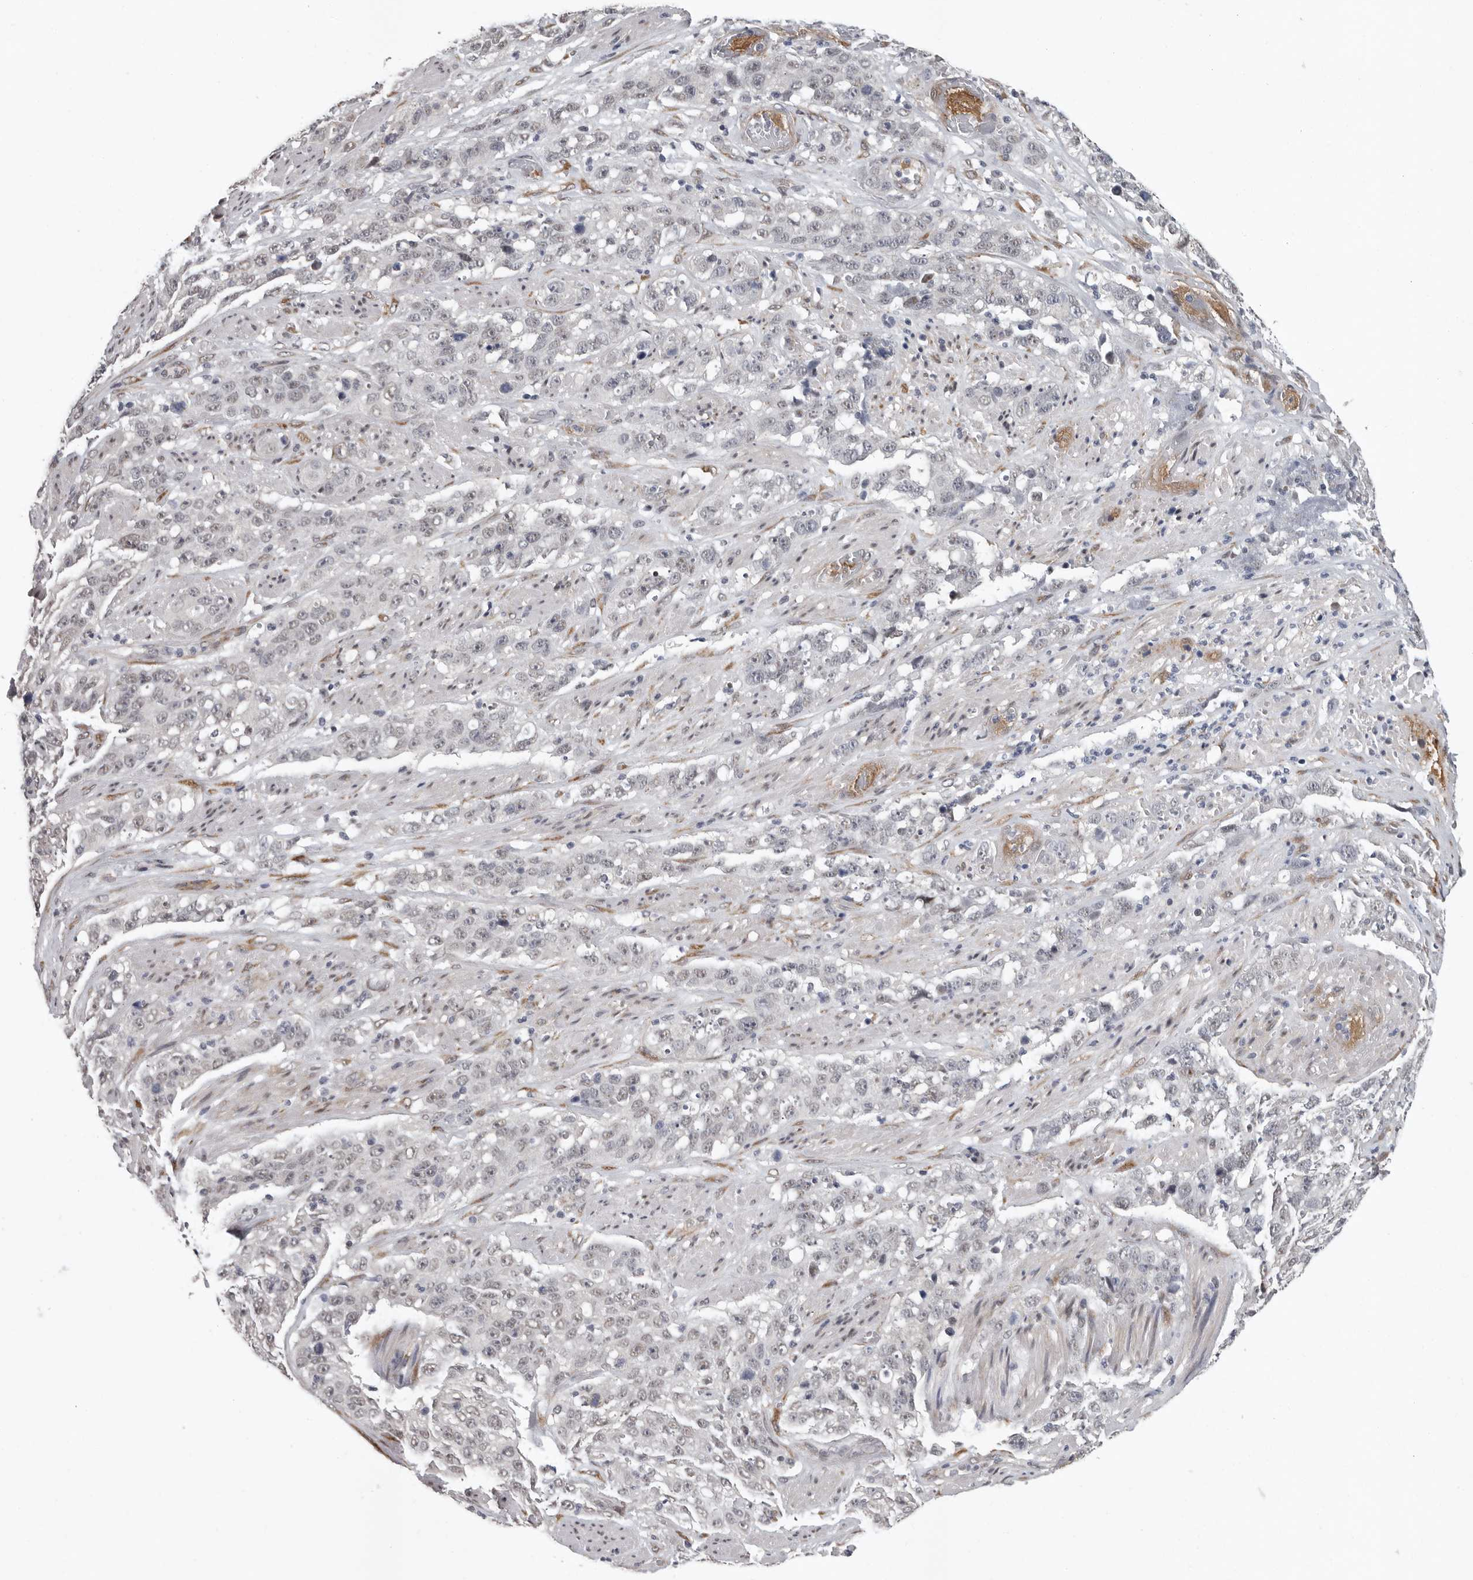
{"staining": {"intensity": "negative", "quantity": "none", "location": "none"}, "tissue": "stomach cancer", "cell_type": "Tumor cells", "image_type": "cancer", "snomed": [{"axis": "morphology", "description": "Adenocarcinoma, NOS"}, {"axis": "topography", "description": "Stomach"}], "caption": "Micrograph shows no significant protein positivity in tumor cells of stomach cancer (adenocarcinoma).", "gene": "RALGPS2", "patient": {"sex": "male", "age": 48}}